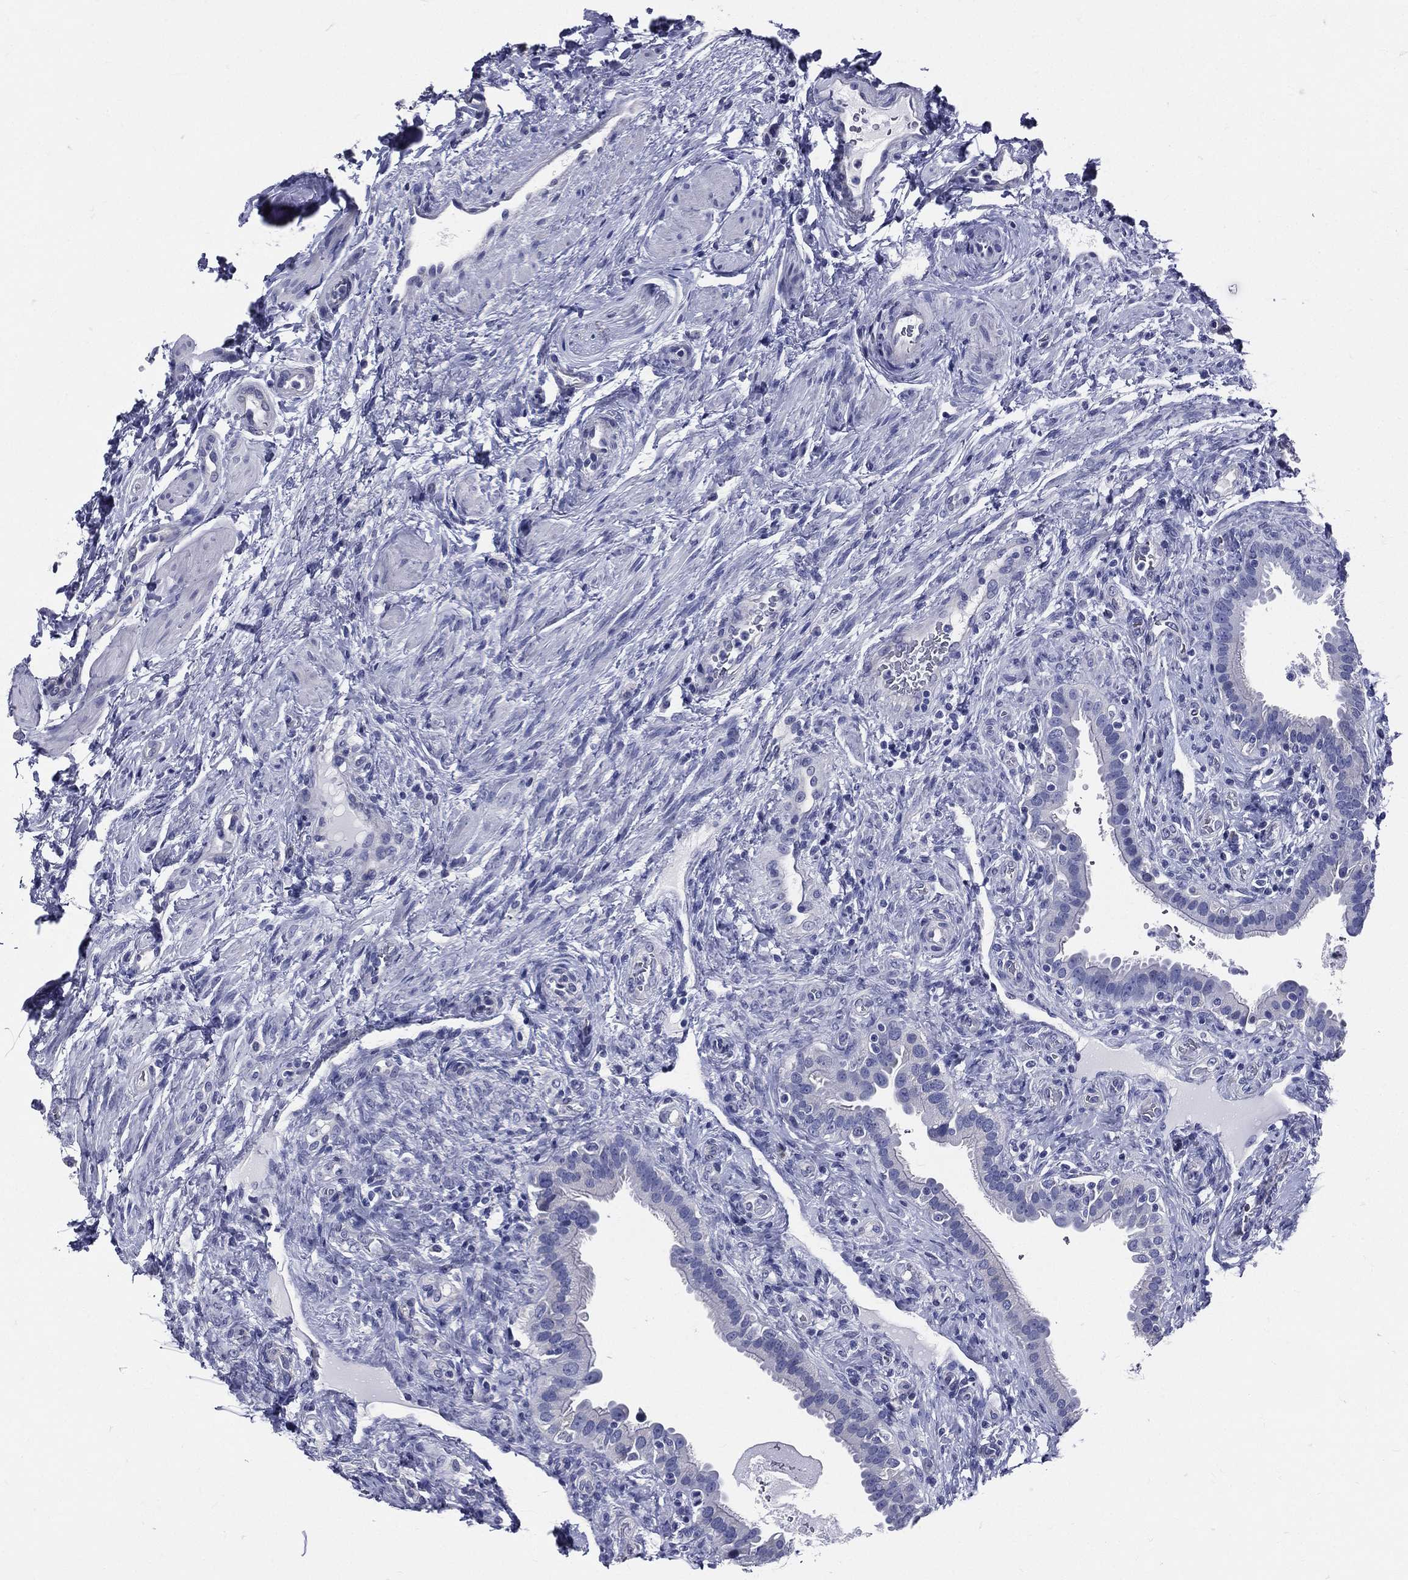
{"staining": {"intensity": "negative", "quantity": "none", "location": "none"}, "tissue": "fallopian tube", "cell_type": "Glandular cells", "image_type": "normal", "snomed": [{"axis": "morphology", "description": "Normal tissue, NOS"}, {"axis": "topography", "description": "Fallopian tube"}], "caption": "Fallopian tube stained for a protein using immunohistochemistry (IHC) exhibits no positivity glandular cells.", "gene": "DPYS", "patient": {"sex": "female", "age": 41}}